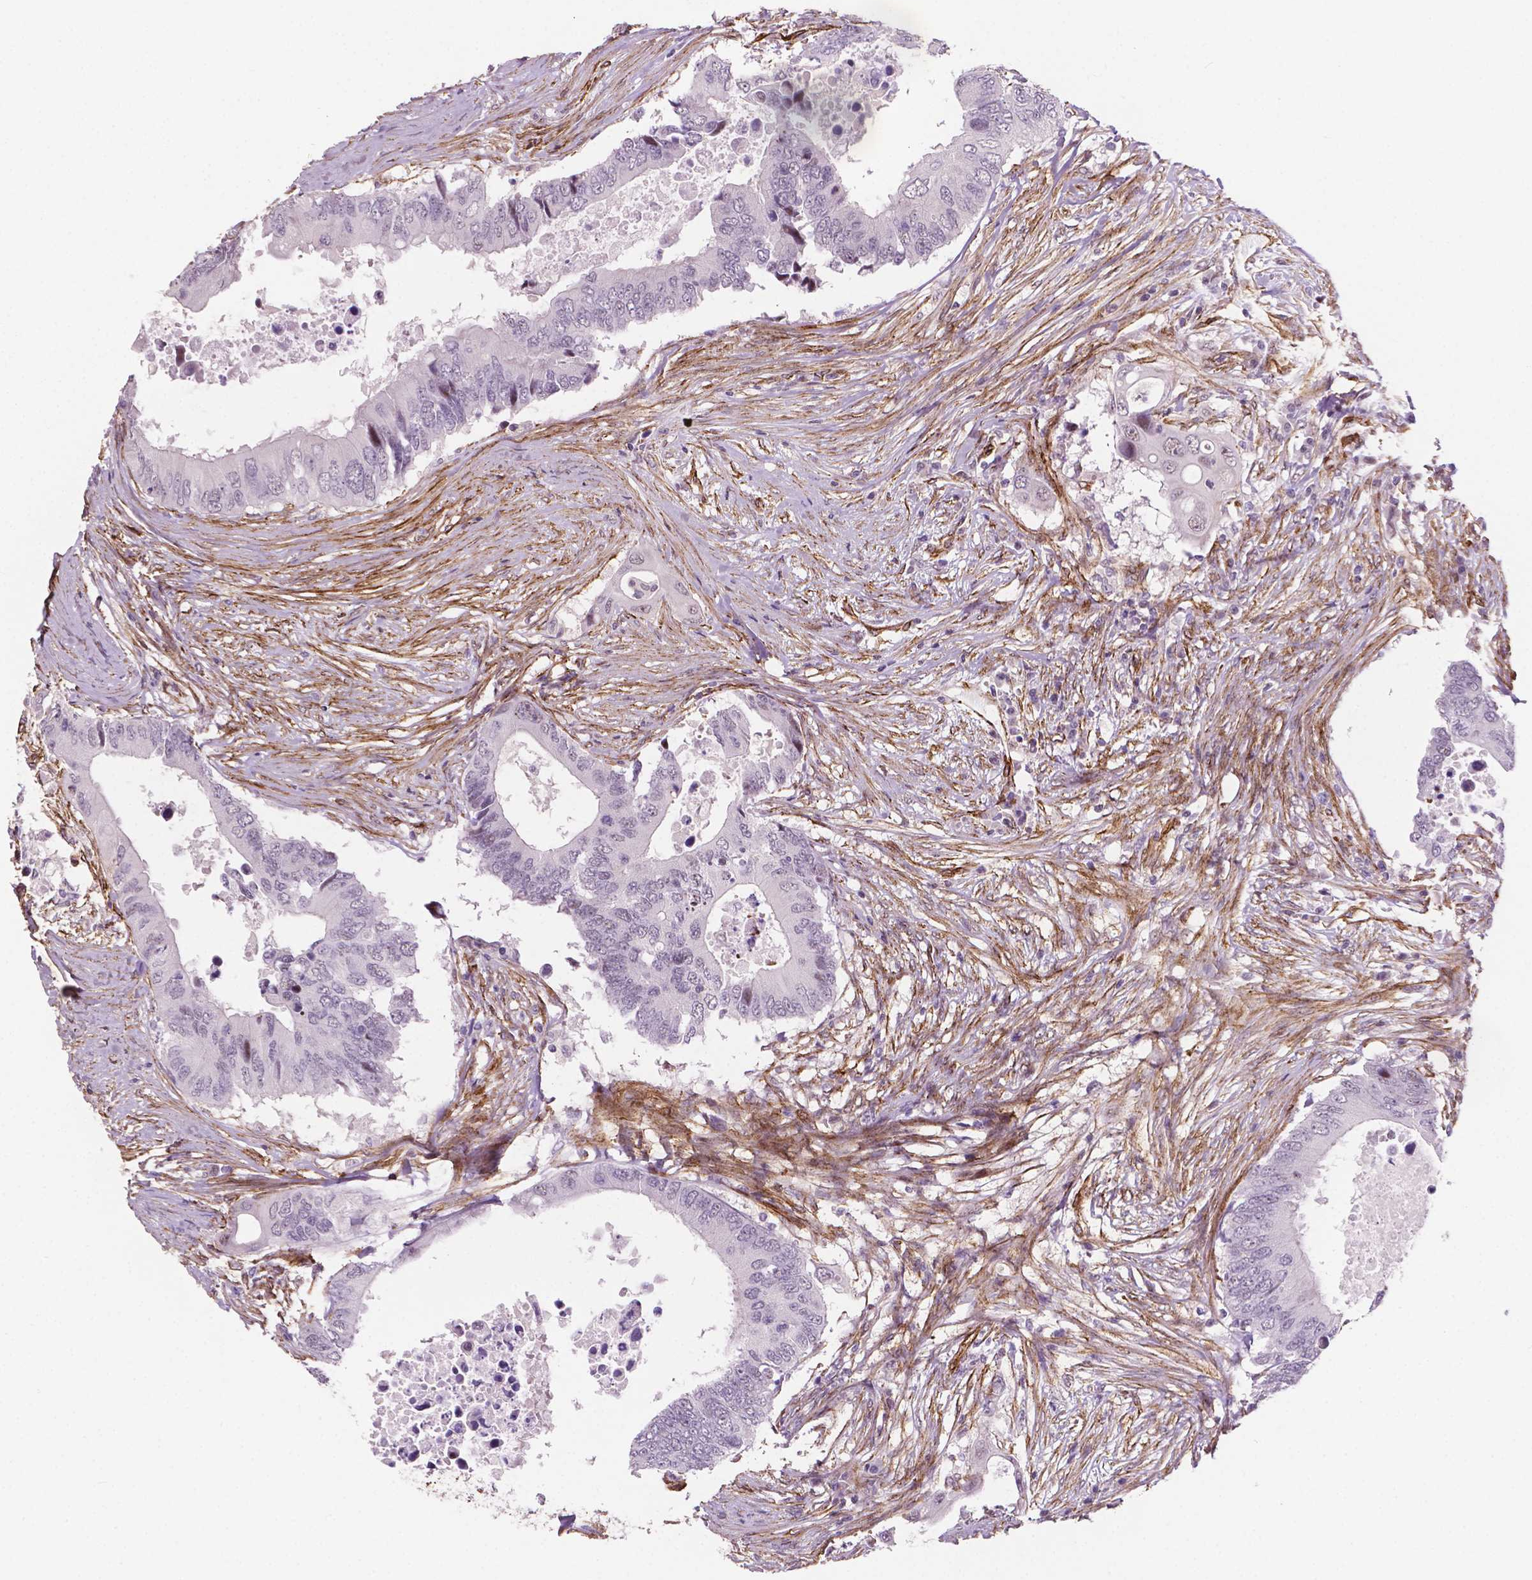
{"staining": {"intensity": "negative", "quantity": "none", "location": "none"}, "tissue": "colorectal cancer", "cell_type": "Tumor cells", "image_type": "cancer", "snomed": [{"axis": "morphology", "description": "Adenocarcinoma, NOS"}, {"axis": "topography", "description": "Colon"}], "caption": "High power microscopy image of an IHC histopathology image of colorectal adenocarcinoma, revealing no significant expression in tumor cells.", "gene": "EGFL8", "patient": {"sex": "male", "age": 71}}